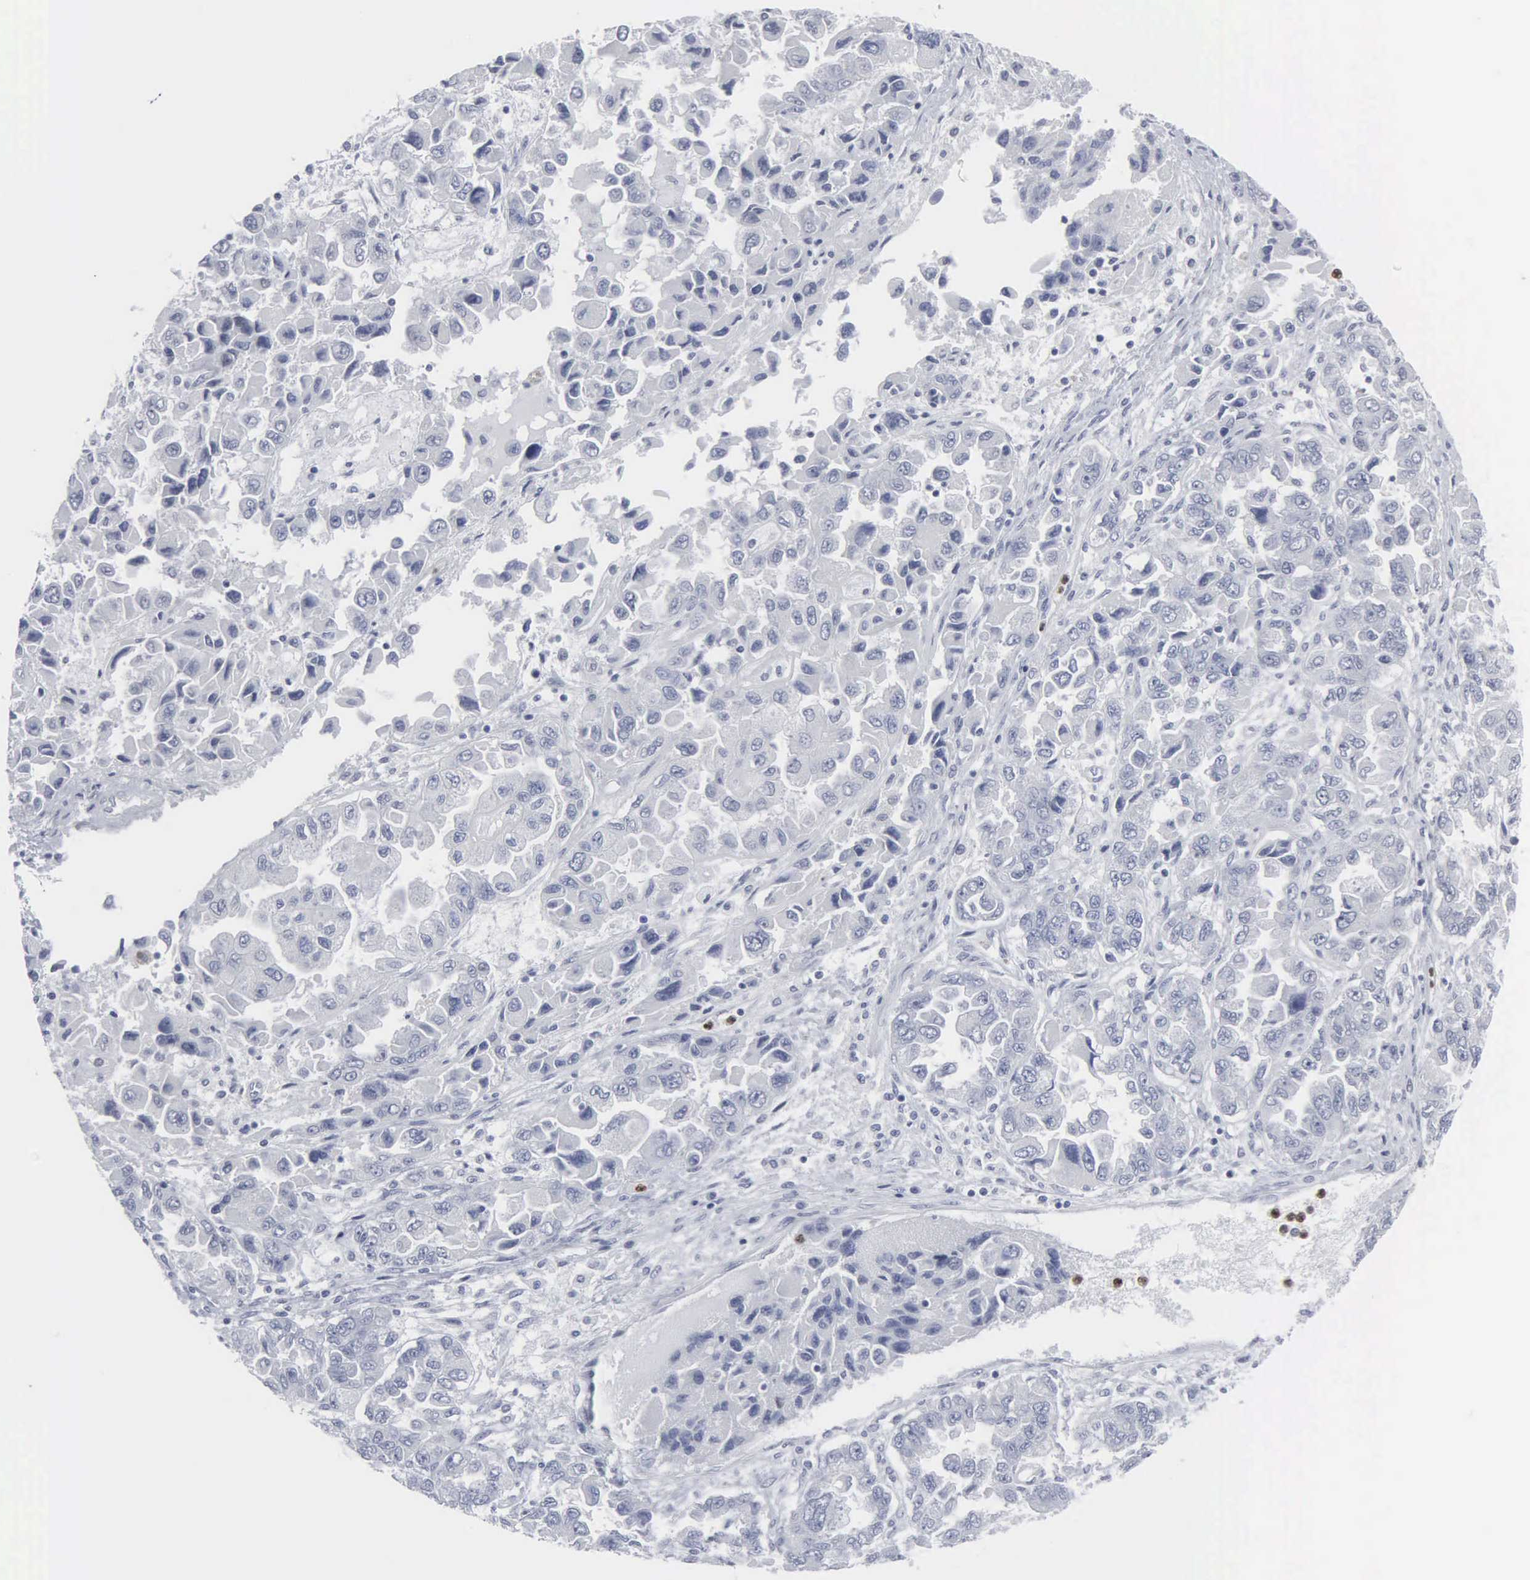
{"staining": {"intensity": "negative", "quantity": "none", "location": "none"}, "tissue": "ovarian cancer", "cell_type": "Tumor cells", "image_type": "cancer", "snomed": [{"axis": "morphology", "description": "Cystadenocarcinoma, serous, NOS"}, {"axis": "topography", "description": "Ovary"}], "caption": "High magnification brightfield microscopy of ovarian serous cystadenocarcinoma stained with DAB (3,3'-diaminobenzidine) (brown) and counterstained with hematoxylin (blue): tumor cells show no significant staining.", "gene": "SPIN3", "patient": {"sex": "female", "age": 84}}